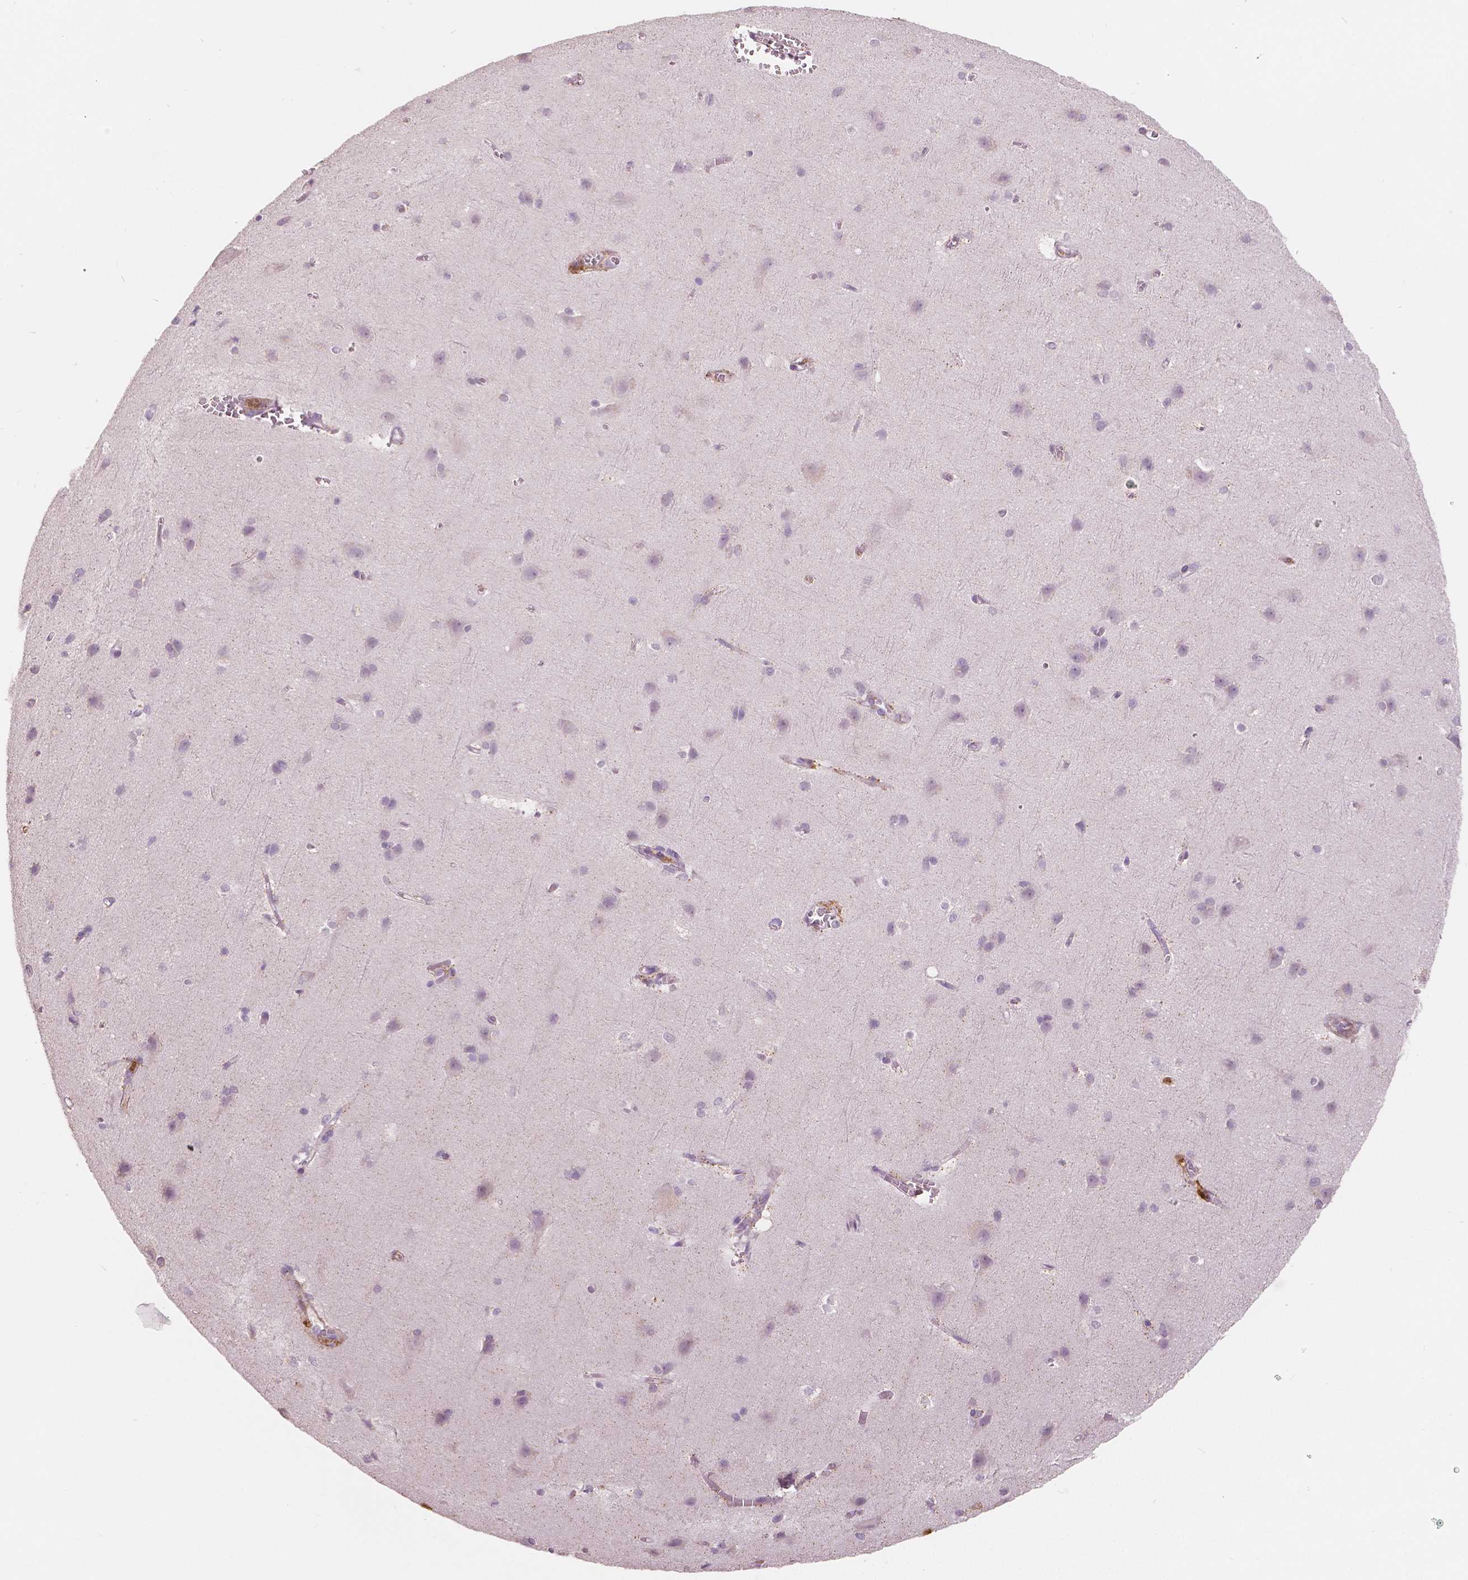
{"staining": {"intensity": "negative", "quantity": "none", "location": "none"}, "tissue": "cerebral cortex", "cell_type": "Endothelial cells", "image_type": "normal", "snomed": [{"axis": "morphology", "description": "Normal tissue, NOS"}, {"axis": "topography", "description": "Cerebral cortex"}], "caption": "This is a photomicrograph of immunohistochemistry staining of unremarkable cerebral cortex, which shows no staining in endothelial cells.", "gene": "S100A4", "patient": {"sex": "male", "age": 37}}